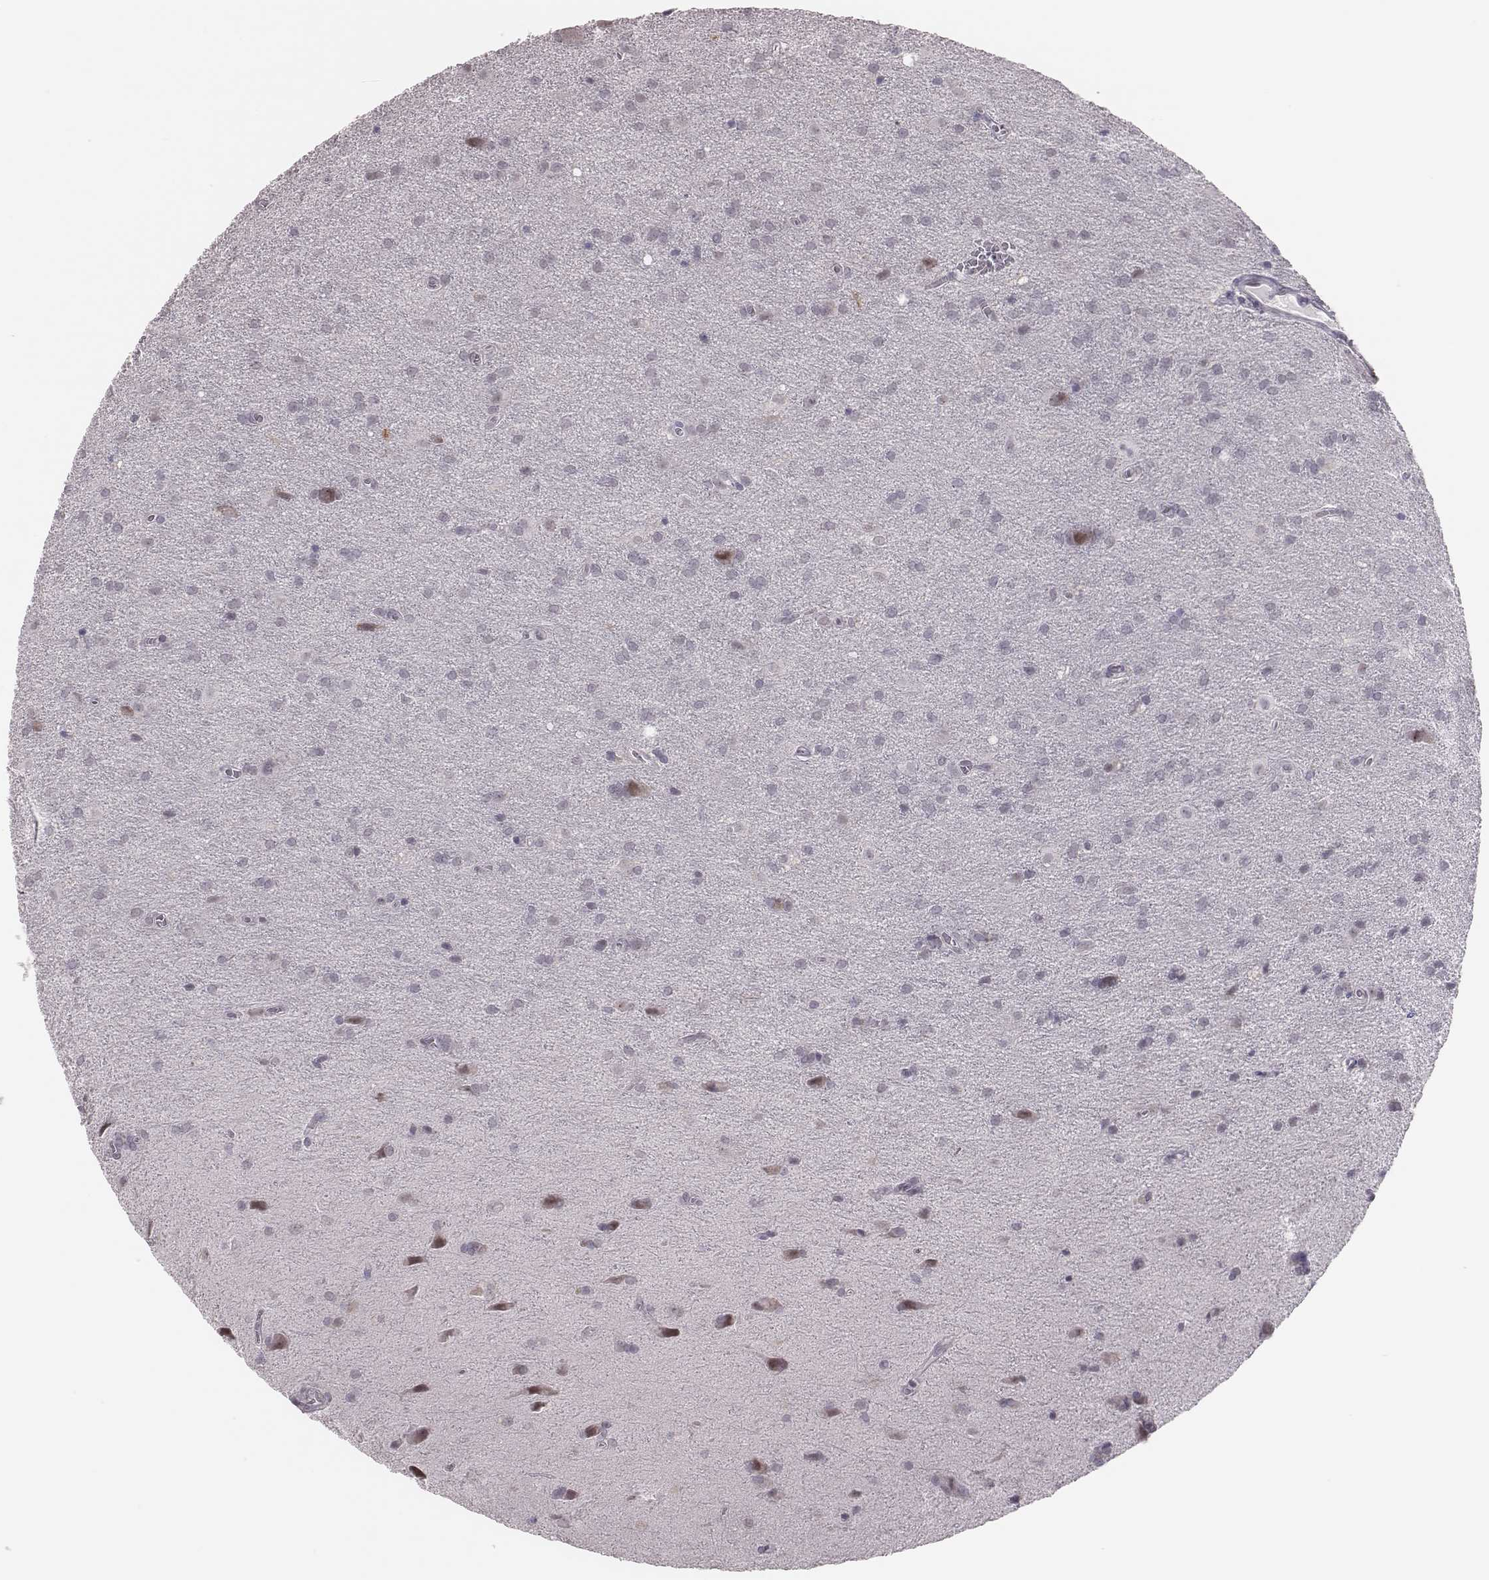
{"staining": {"intensity": "negative", "quantity": "none", "location": "none"}, "tissue": "glioma", "cell_type": "Tumor cells", "image_type": "cancer", "snomed": [{"axis": "morphology", "description": "Glioma, malignant, Low grade"}, {"axis": "topography", "description": "Brain"}], "caption": "This is a image of IHC staining of glioma, which shows no positivity in tumor cells. (Immunohistochemistry, brightfield microscopy, high magnification).", "gene": "PBK", "patient": {"sex": "male", "age": 58}}